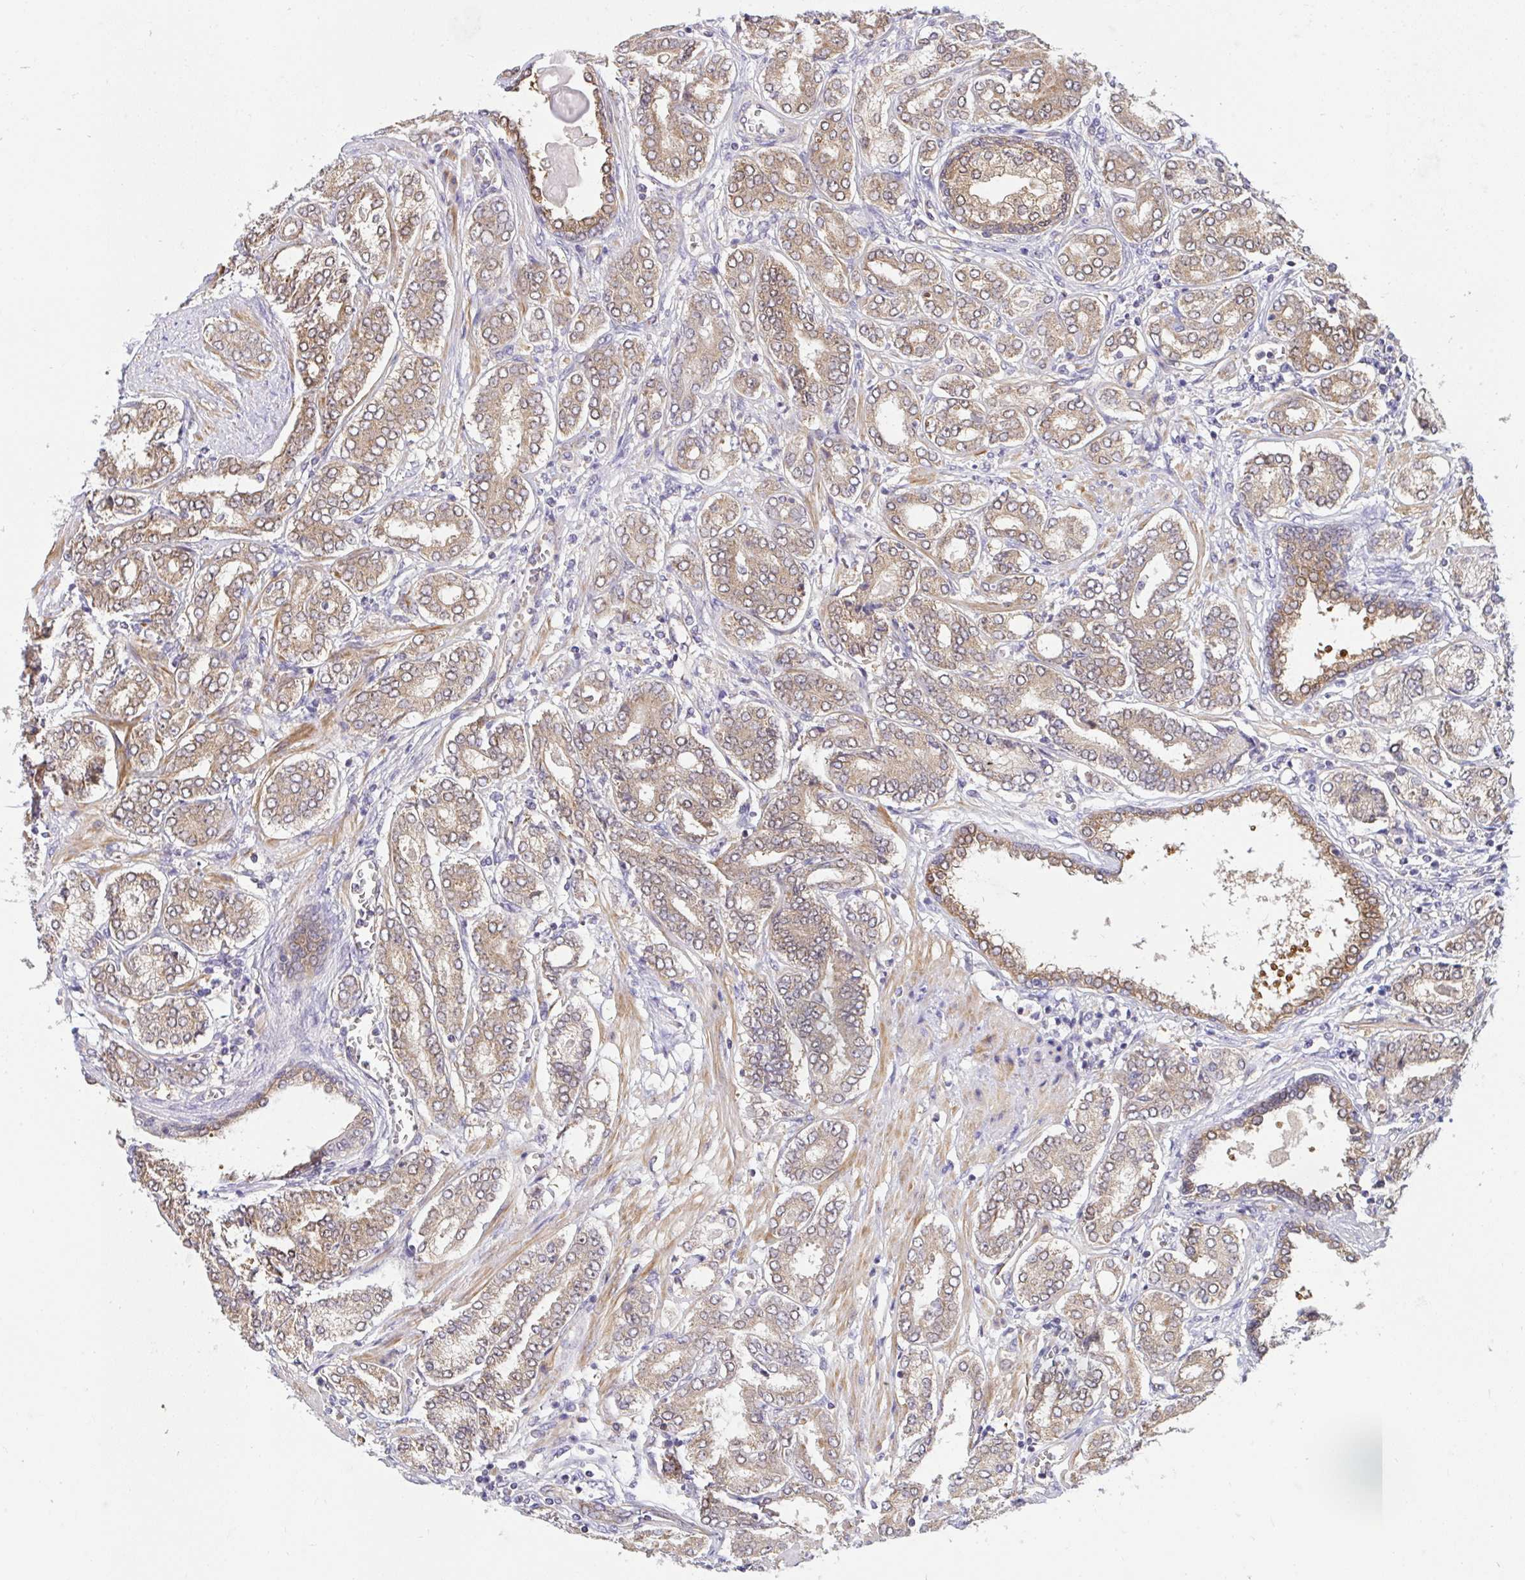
{"staining": {"intensity": "moderate", "quantity": ">75%", "location": "cytoplasmic/membranous"}, "tissue": "prostate cancer", "cell_type": "Tumor cells", "image_type": "cancer", "snomed": [{"axis": "morphology", "description": "Adenocarcinoma, High grade"}, {"axis": "topography", "description": "Prostate"}], "caption": "Prostate cancer stained for a protein exhibits moderate cytoplasmic/membranous positivity in tumor cells. (IHC, brightfield microscopy, high magnification).", "gene": "C19orf54", "patient": {"sex": "male", "age": 72}}